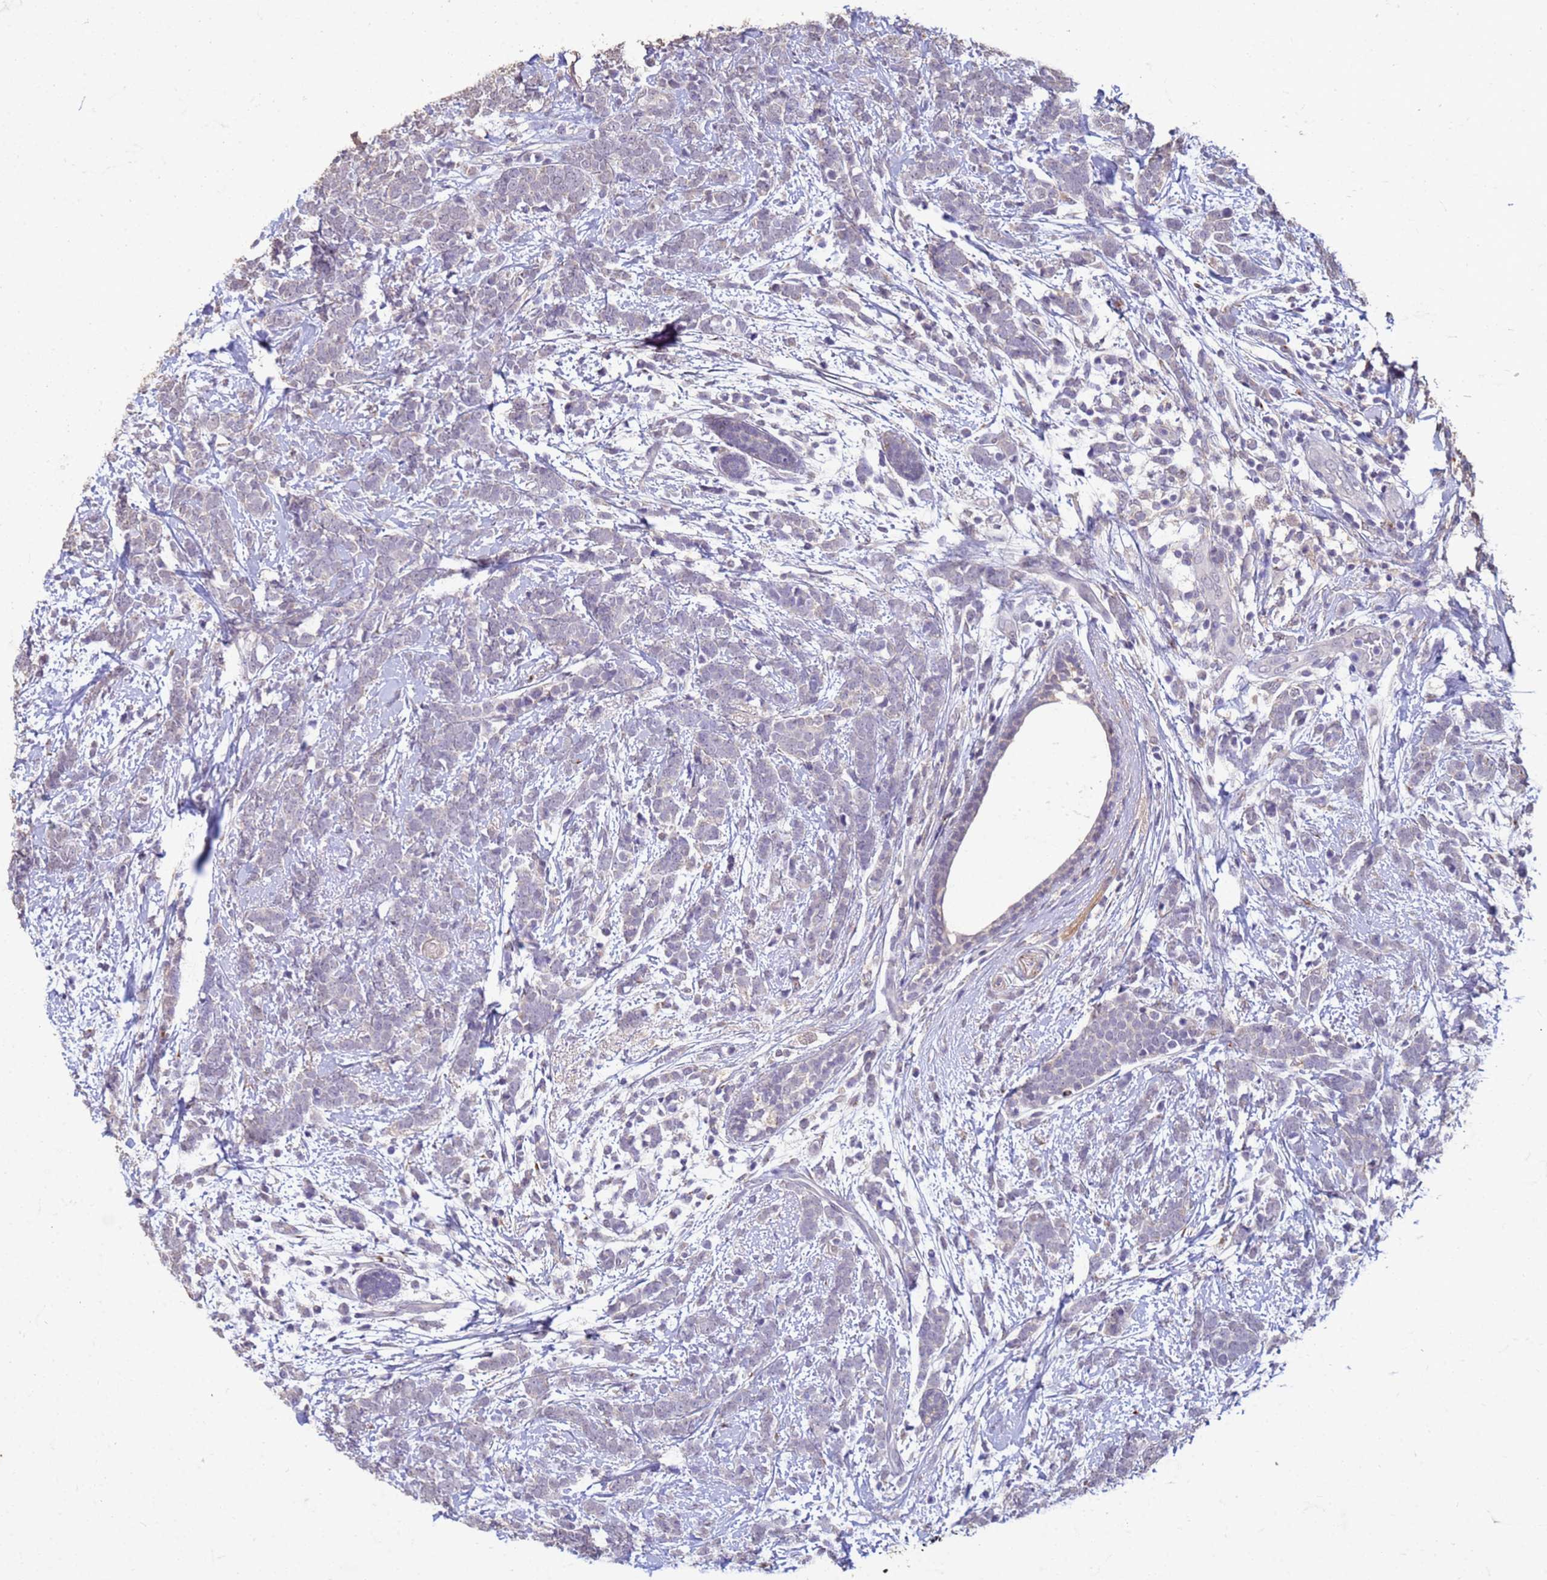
{"staining": {"intensity": "negative", "quantity": "none", "location": "none"}, "tissue": "breast cancer", "cell_type": "Tumor cells", "image_type": "cancer", "snomed": [{"axis": "morphology", "description": "Lobular carcinoma"}, {"axis": "topography", "description": "Breast"}], "caption": "IHC histopathology image of neoplastic tissue: breast cancer (lobular carcinoma) stained with DAB shows no significant protein staining in tumor cells.", "gene": "SLC25A15", "patient": {"sex": "female", "age": 58}}